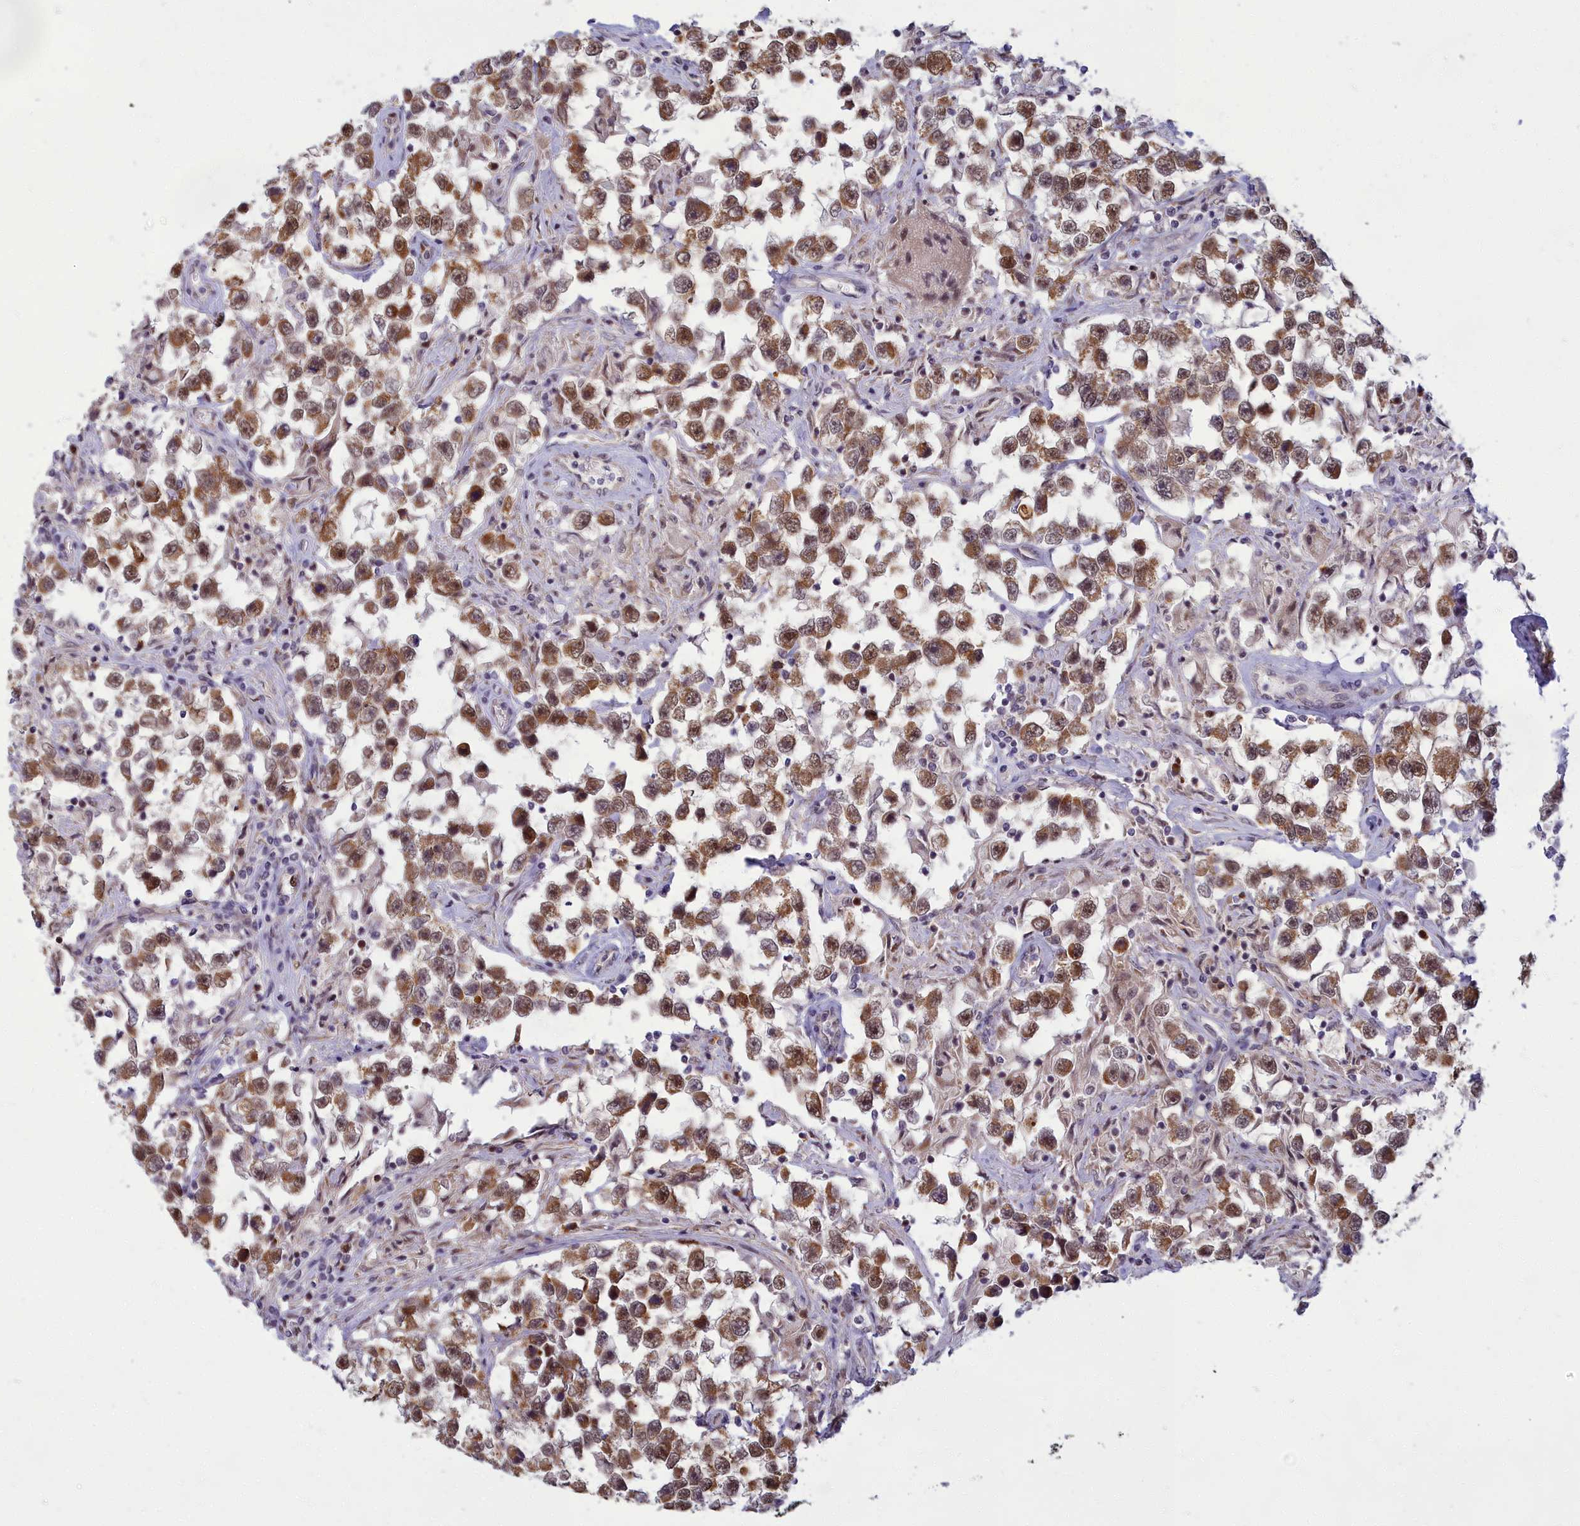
{"staining": {"intensity": "moderate", "quantity": ">75%", "location": "cytoplasmic/membranous,nuclear"}, "tissue": "testis cancer", "cell_type": "Tumor cells", "image_type": "cancer", "snomed": [{"axis": "morphology", "description": "Seminoma, NOS"}, {"axis": "topography", "description": "Testis"}], "caption": "Immunohistochemical staining of human seminoma (testis) displays moderate cytoplasmic/membranous and nuclear protein staining in about >75% of tumor cells.", "gene": "EARS2", "patient": {"sex": "male", "age": 46}}